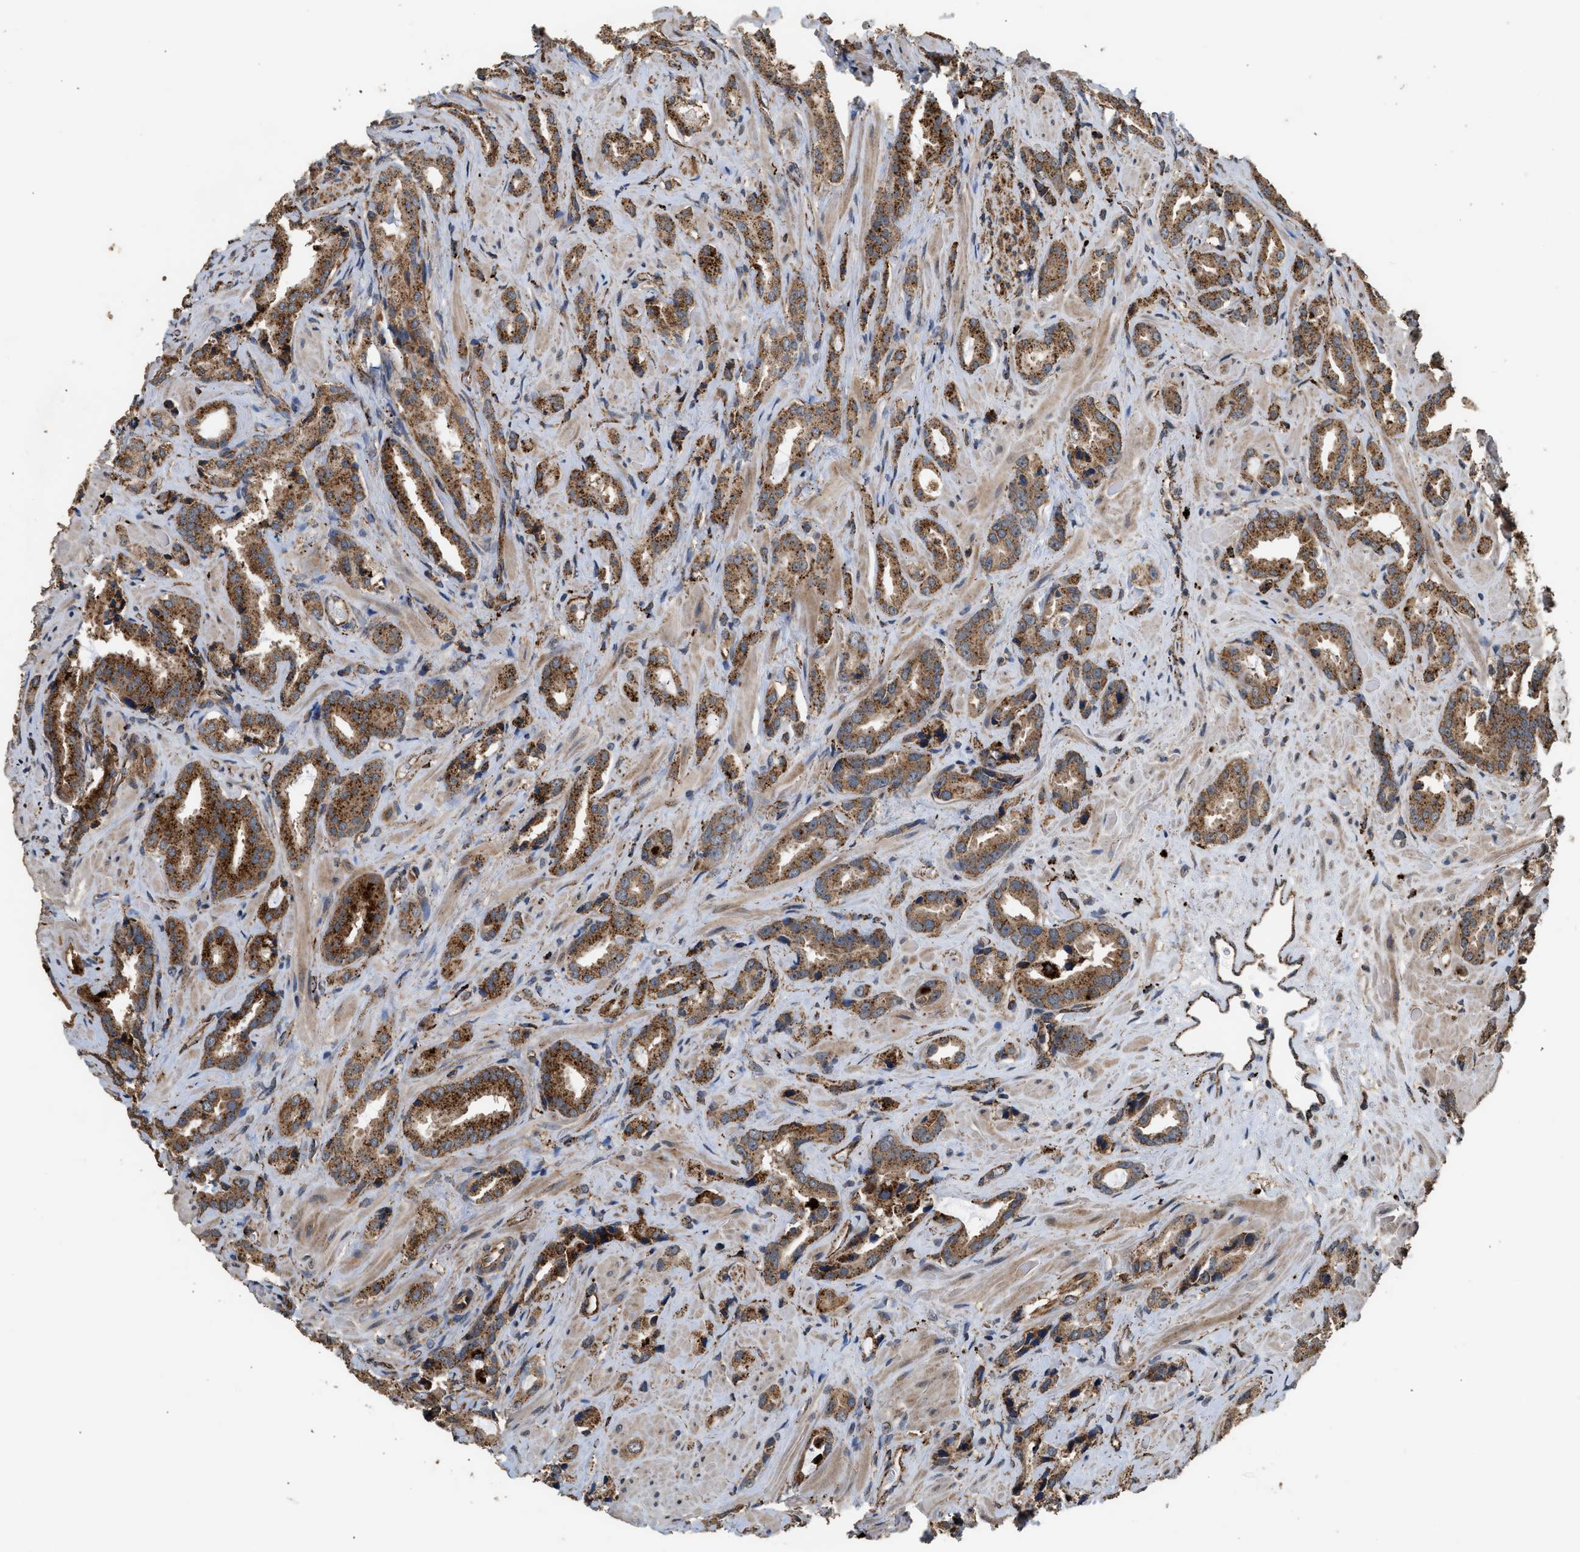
{"staining": {"intensity": "strong", "quantity": ">75%", "location": "cytoplasmic/membranous"}, "tissue": "prostate cancer", "cell_type": "Tumor cells", "image_type": "cancer", "snomed": [{"axis": "morphology", "description": "Adenocarcinoma, High grade"}, {"axis": "topography", "description": "Prostate"}], "caption": "High-magnification brightfield microscopy of prostate cancer (adenocarcinoma (high-grade)) stained with DAB (3,3'-diaminobenzidine) (brown) and counterstained with hematoxylin (blue). tumor cells exhibit strong cytoplasmic/membranous expression is present in about>75% of cells.", "gene": "CTSV", "patient": {"sex": "male", "age": 64}}